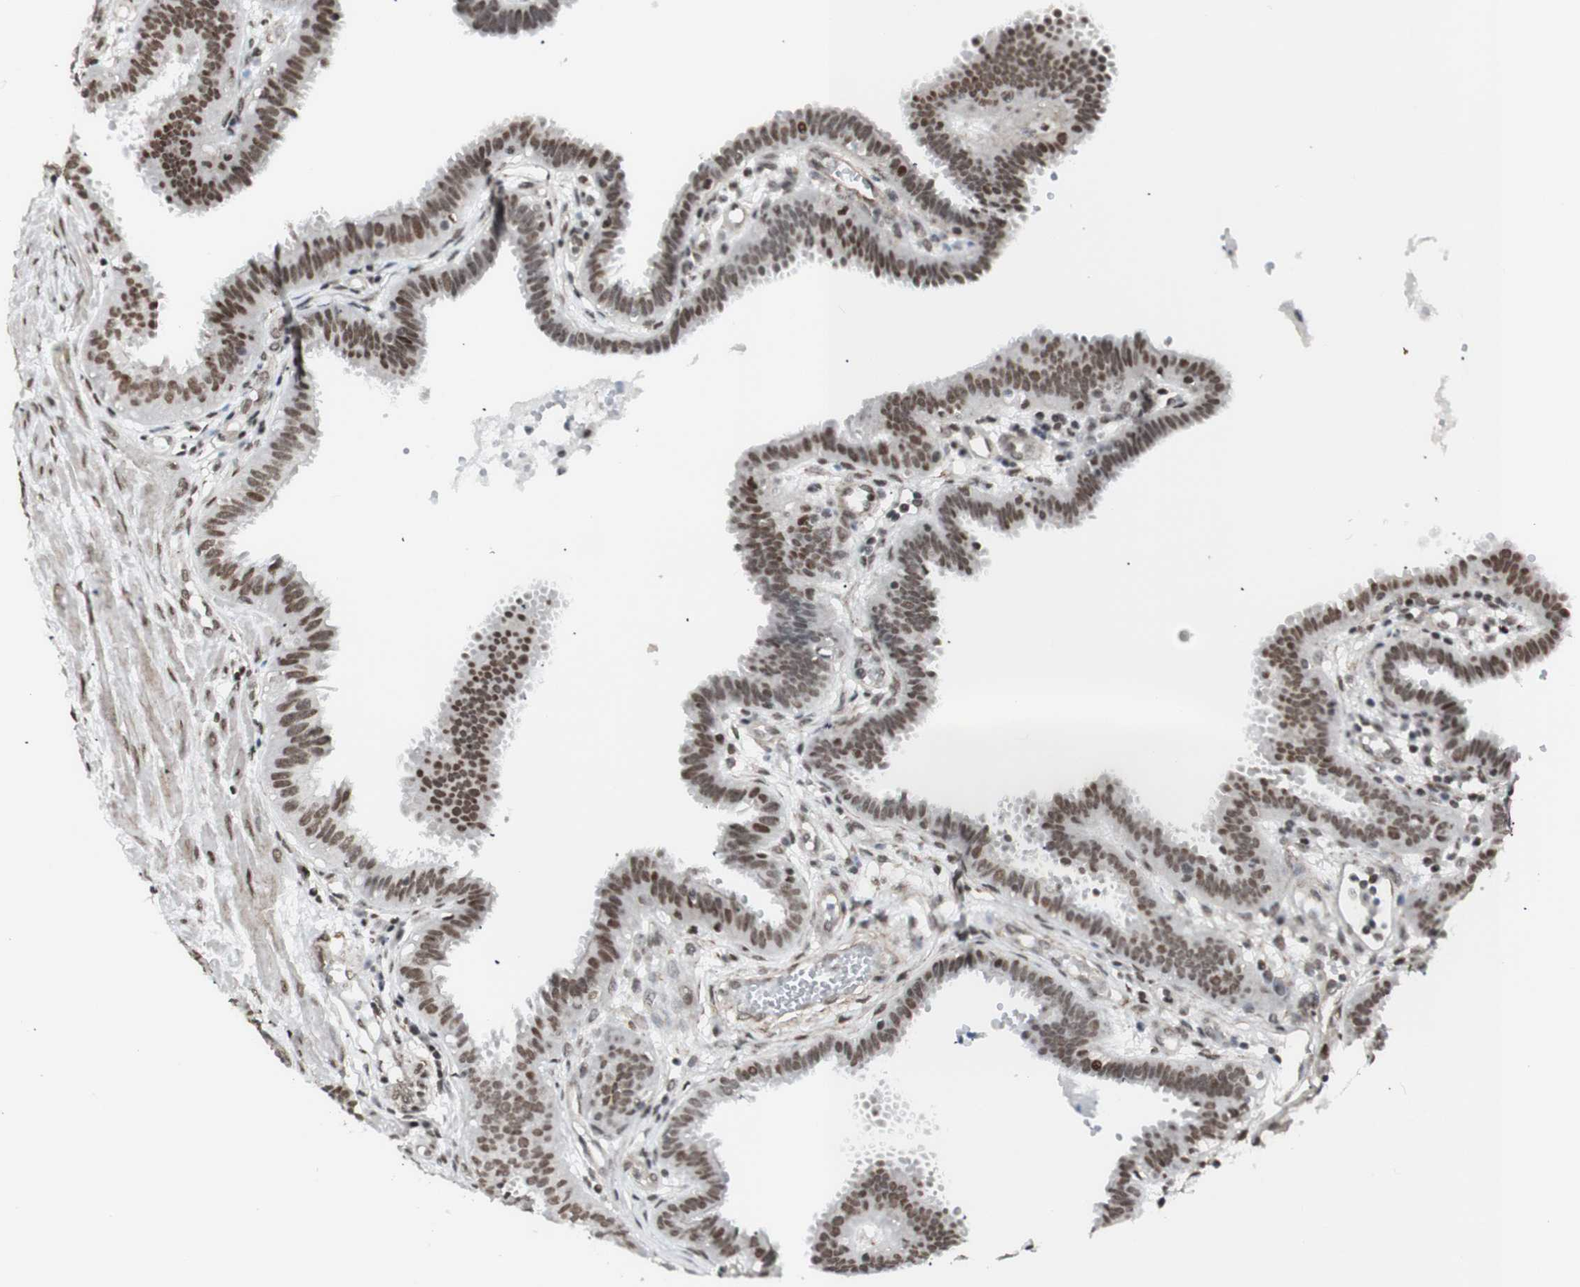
{"staining": {"intensity": "moderate", "quantity": ">75%", "location": "nuclear"}, "tissue": "fallopian tube", "cell_type": "Glandular cells", "image_type": "normal", "snomed": [{"axis": "morphology", "description": "Normal tissue, NOS"}, {"axis": "topography", "description": "Fallopian tube"}], "caption": "The histopathology image demonstrates immunohistochemical staining of normal fallopian tube. There is moderate nuclear staining is identified in approximately >75% of glandular cells.", "gene": "ZMYM6", "patient": {"sex": "female", "age": 32}}